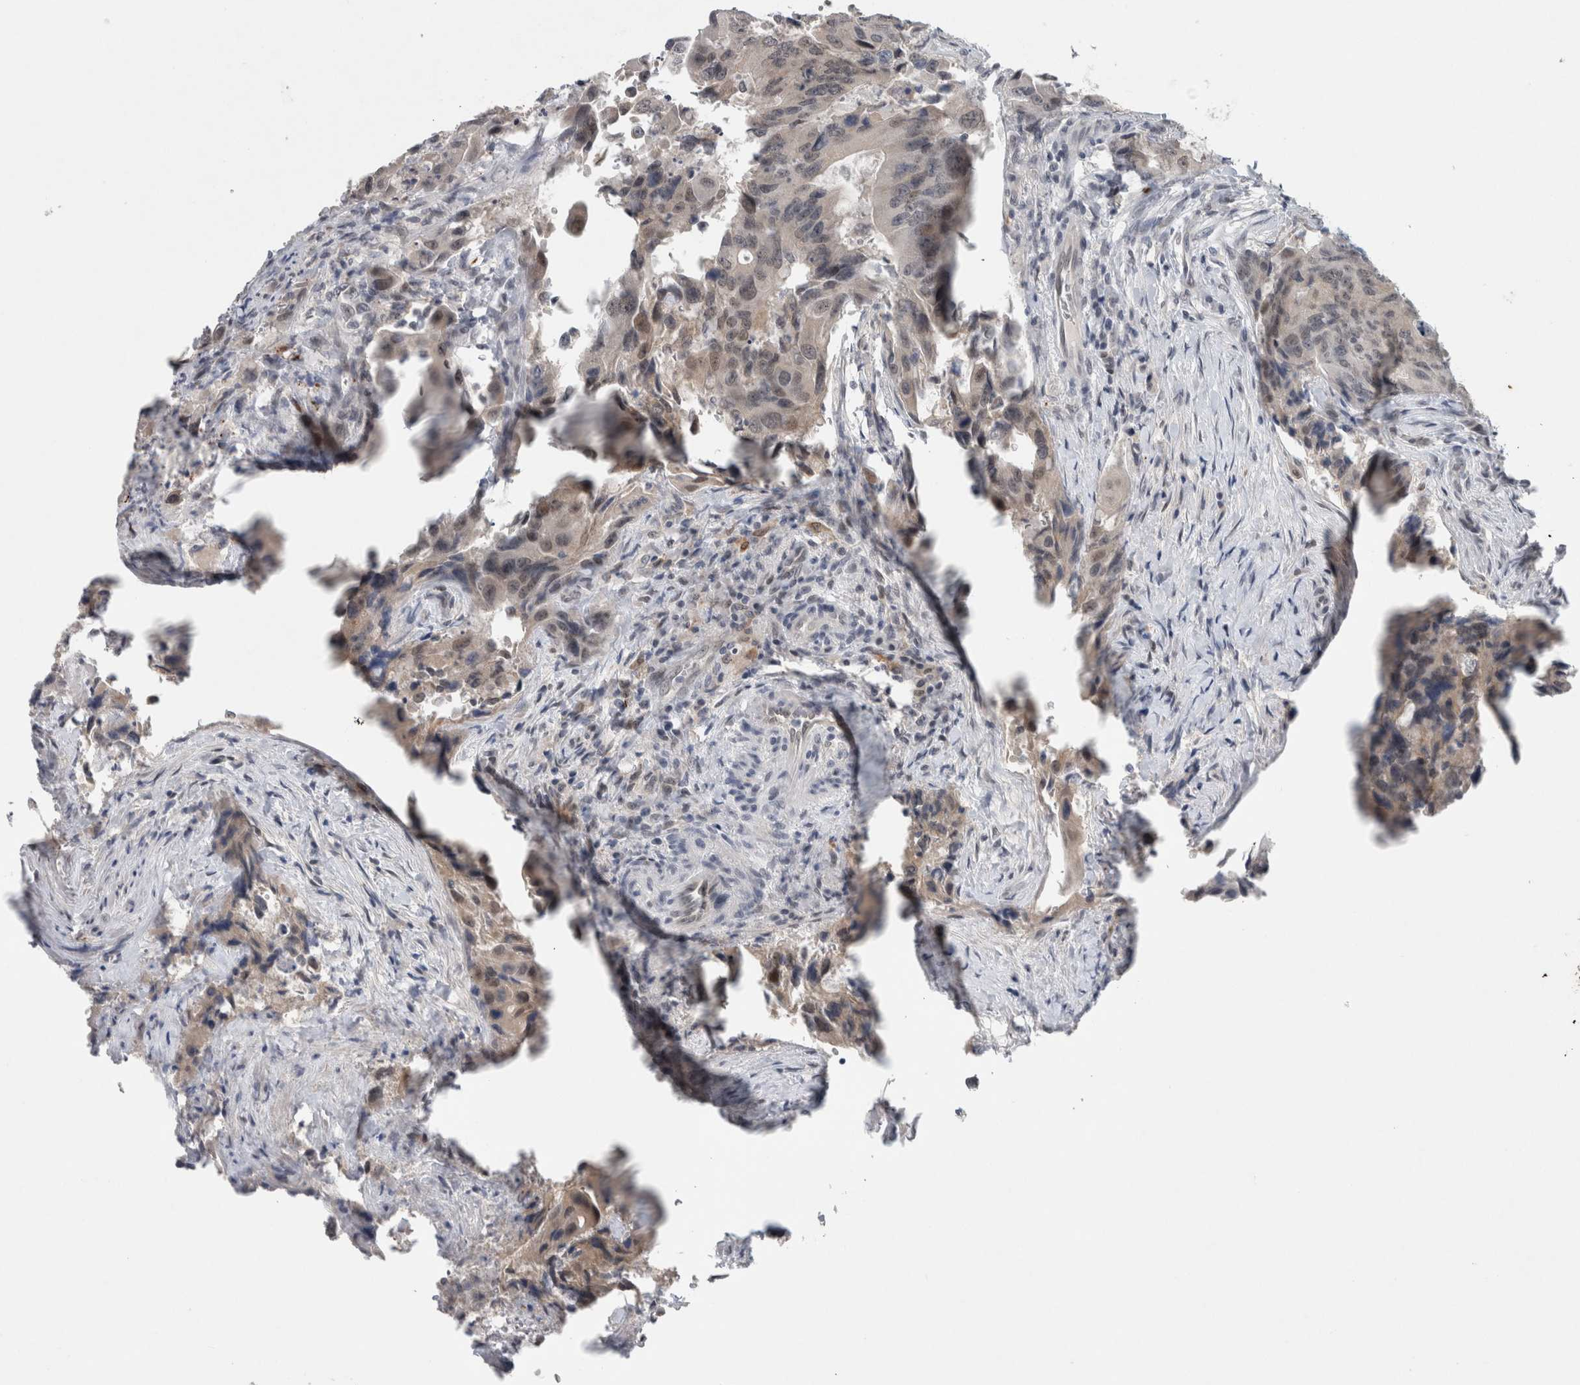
{"staining": {"intensity": "weak", "quantity": "<25%", "location": "nuclear"}, "tissue": "colorectal cancer", "cell_type": "Tumor cells", "image_type": "cancer", "snomed": [{"axis": "morphology", "description": "Adenocarcinoma, NOS"}, {"axis": "topography", "description": "Colon"}], "caption": "A histopathology image of human colorectal cancer (adenocarcinoma) is negative for staining in tumor cells.", "gene": "PRXL2A", "patient": {"sex": "male", "age": 71}}